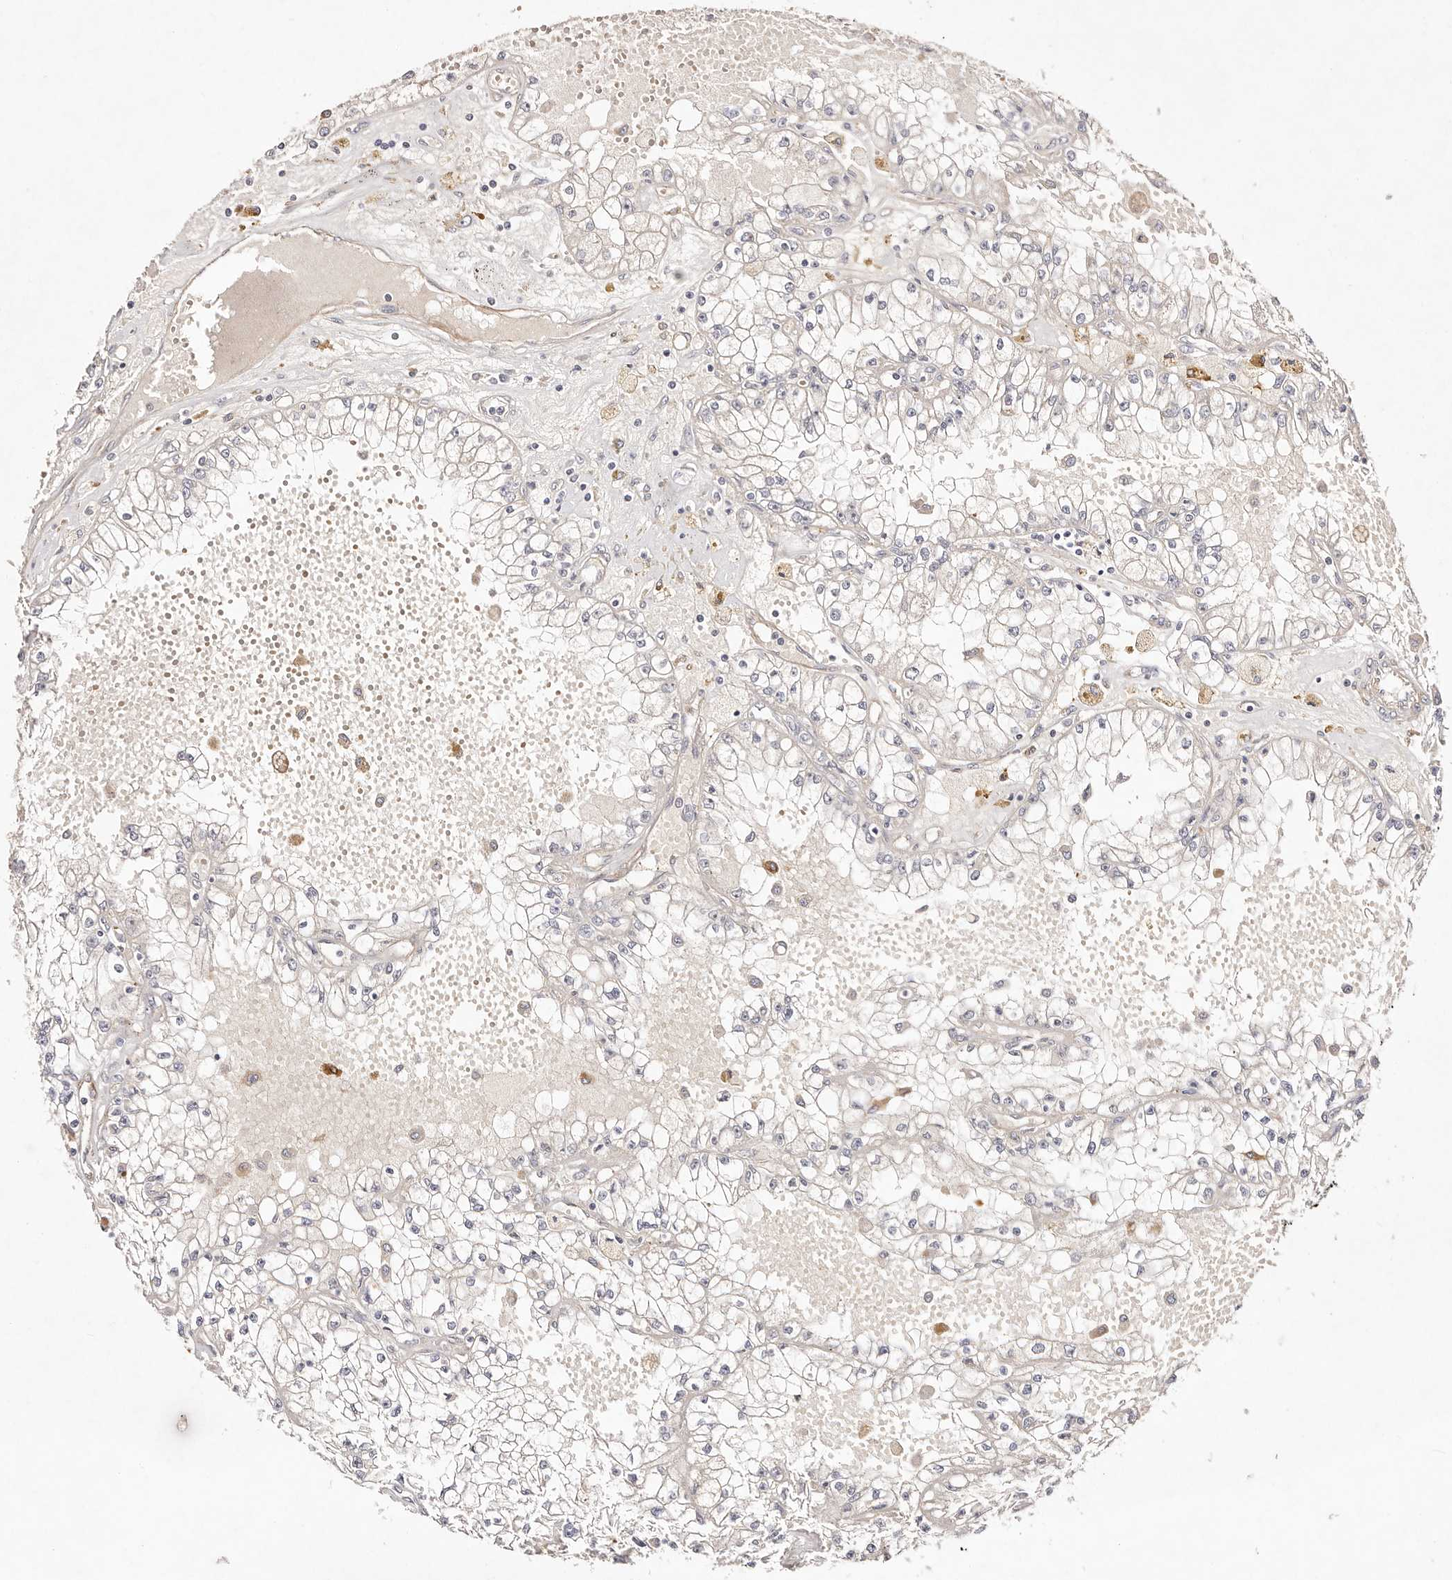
{"staining": {"intensity": "negative", "quantity": "none", "location": "none"}, "tissue": "renal cancer", "cell_type": "Tumor cells", "image_type": "cancer", "snomed": [{"axis": "morphology", "description": "Adenocarcinoma, NOS"}, {"axis": "topography", "description": "Kidney"}], "caption": "A micrograph of renal cancer (adenocarcinoma) stained for a protein reveals no brown staining in tumor cells.", "gene": "MTMR11", "patient": {"sex": "male", "age": 56}}